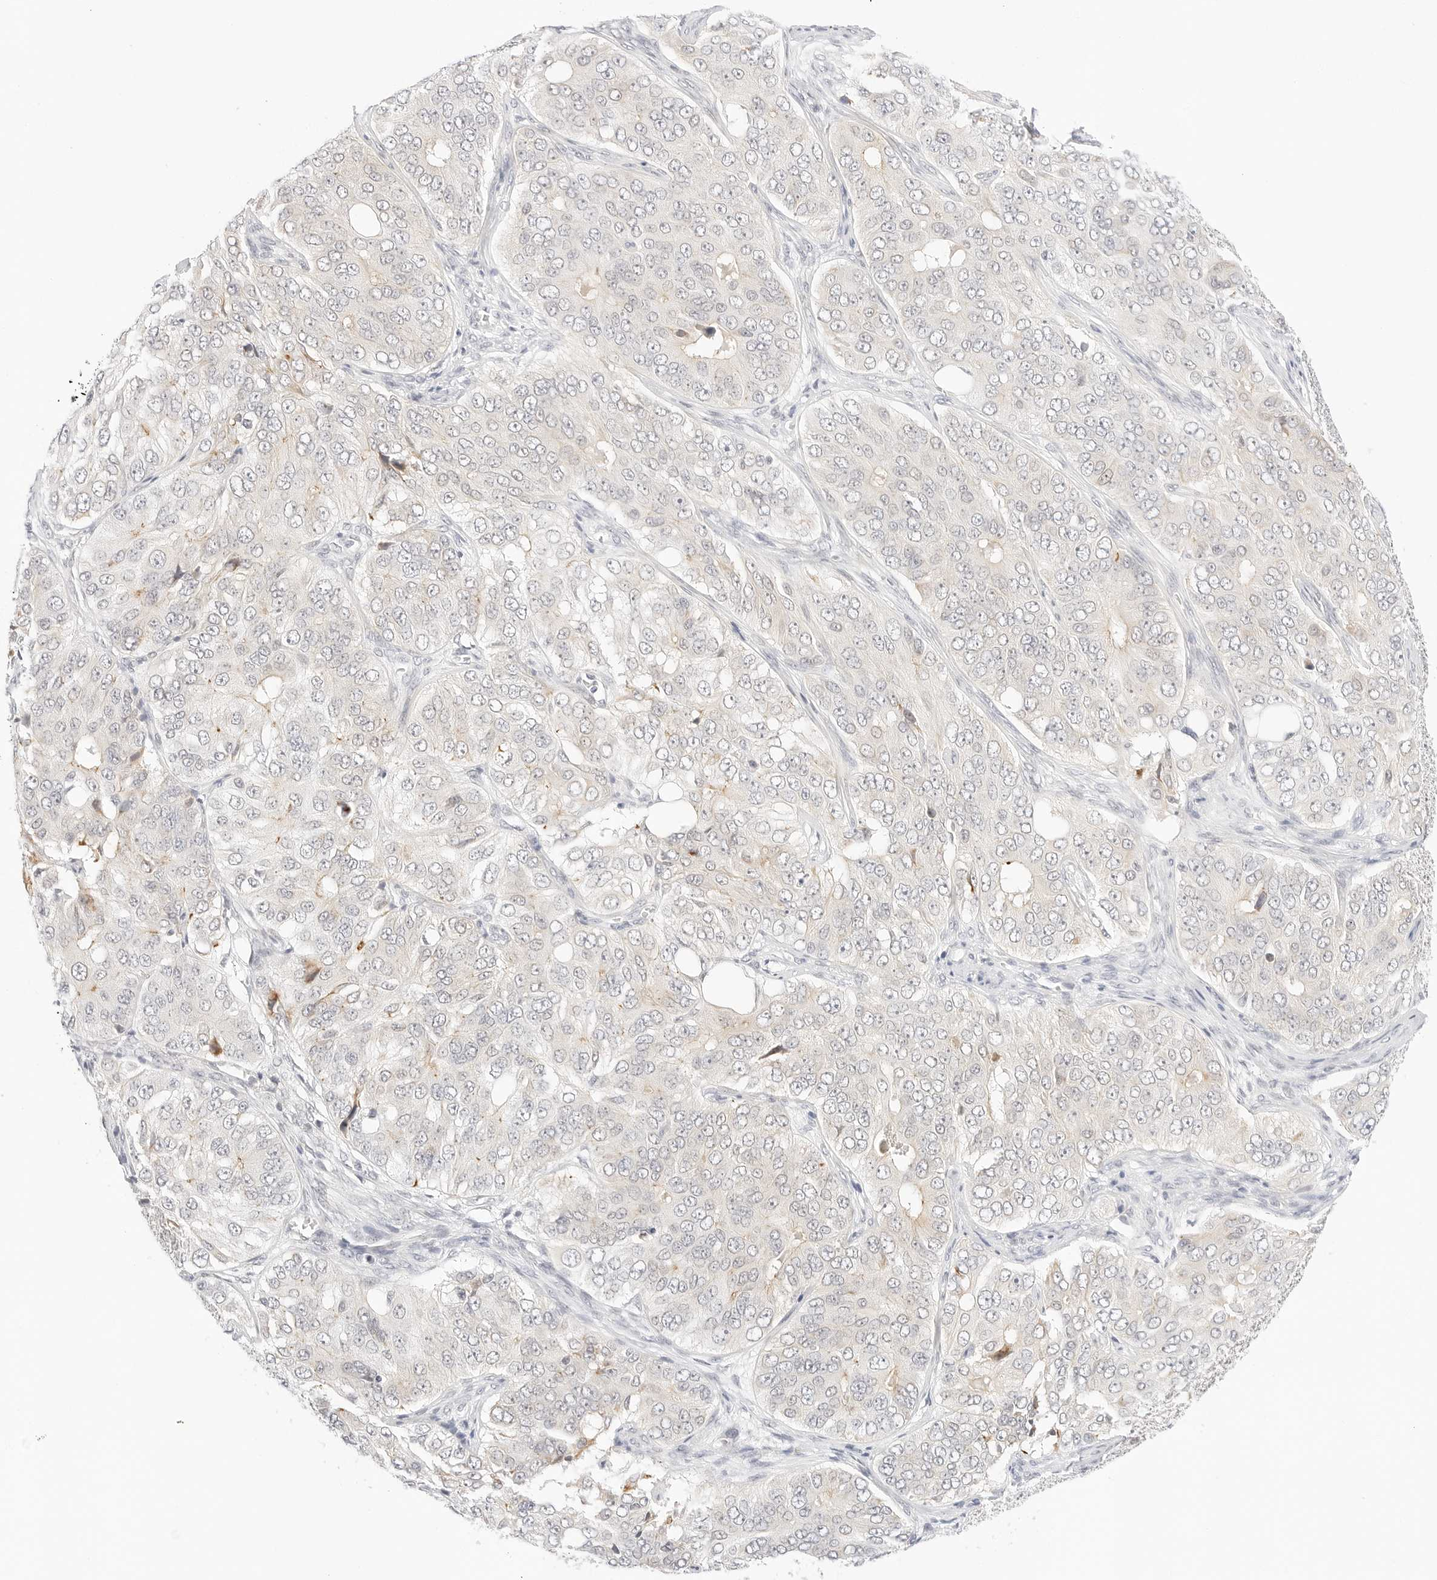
{"staining": {"intensity": "negative", "quantity": "none", "location": "none"}, "tissue": "ovarian cancer", "cell_type": "Tumor cells", "image_type": "cancer", "snomed": [{"axis": "morphology", "description": "Carcinoma, endometroid"}, {"axis": "topography", "description": "Ovary"}], "caption": "Endometroid carcinoma (ovarian) was stained to show a protein in brown. There is no significant expression in tumor cells.", "gene": "XKR4", "patient": {"sex": "female", "age": 51}}